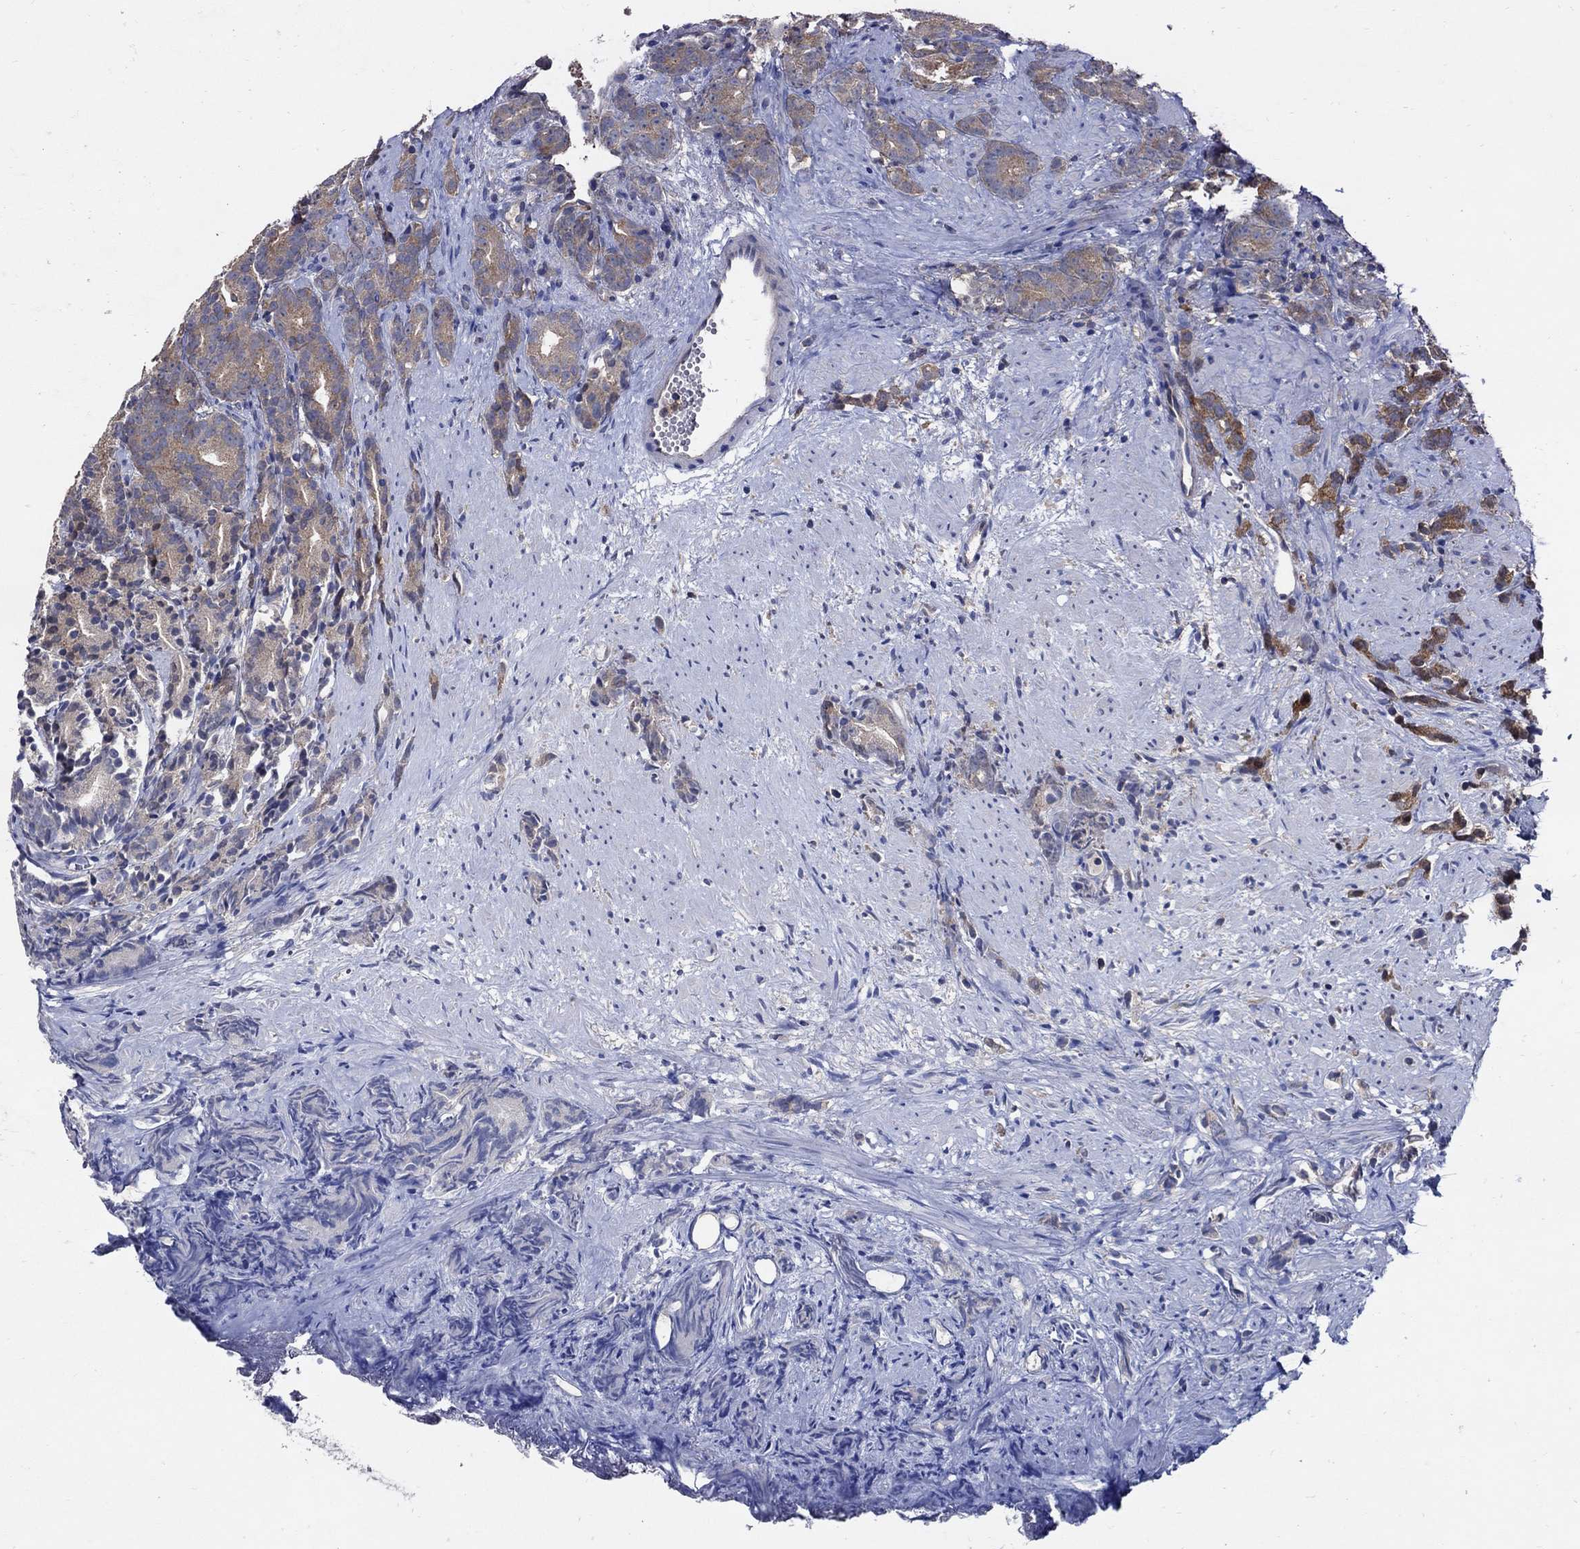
{"staining": {"intensity": "moderate", "quantity": "25%-75%", "location": "cytoplasmic/membranous"}, "tissue": "prostate cancer", "cell_type": "Tumor cells", "image_type": "cancer", "snomed": [{"axis": "morphology", "description": "Adenocarcinoma, High grade"}, {"axis": "topography", "description": "Prostate"}], "caption": "High-power microscopy captured an IHC micrograph of prostate high-grade adenocarcinoma, revealing moderate cytoplasmic/membranous staining in approximately 25%-75% of tumor cells. (IHC, brightfield microscopy, high magnification).", "gene": "MTHFR", "patient": {"sex": "male", "age": 90}}